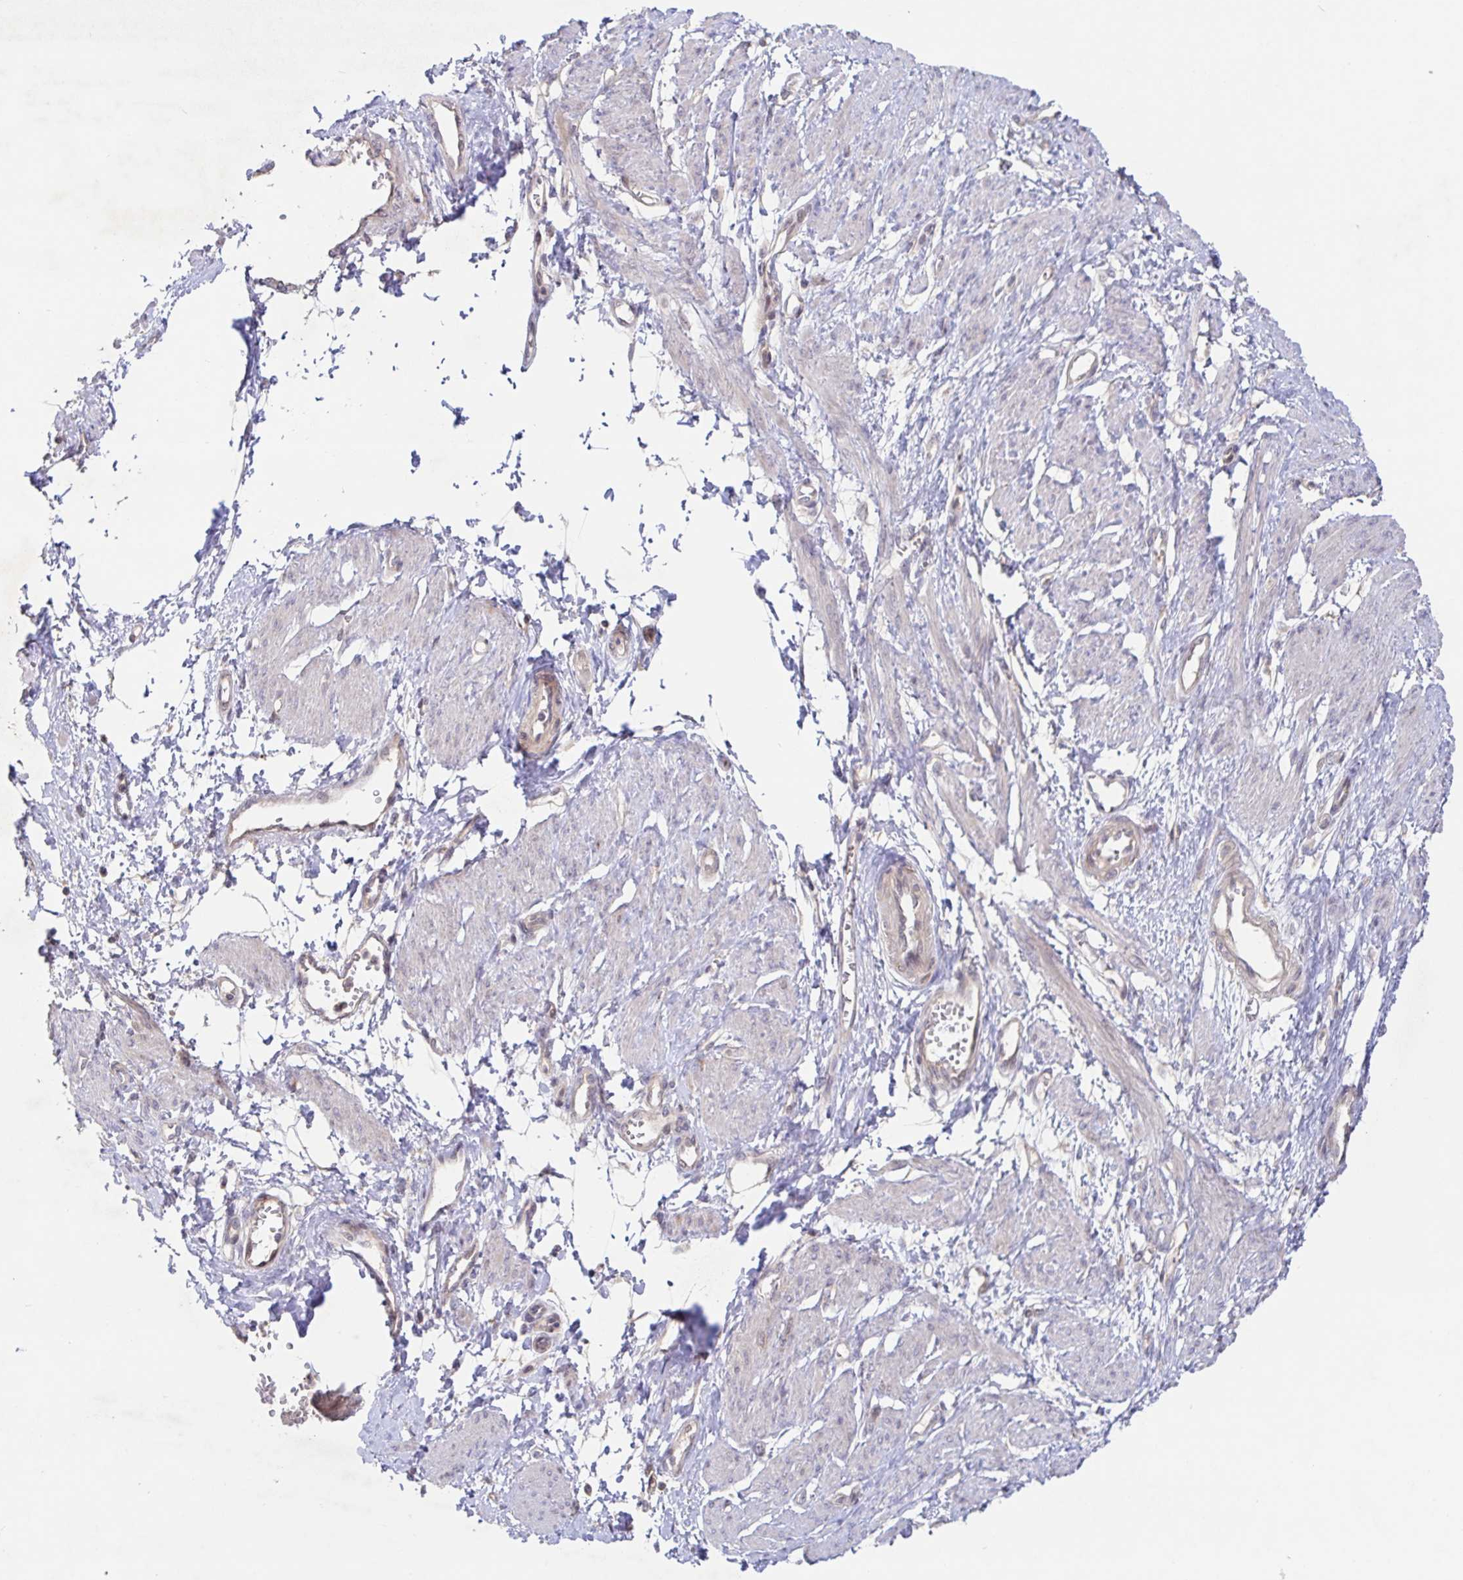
{"staining": {"intensity": "weak", "quantity": "<25%", "location": "cytoplasmic/membranous"}, "tissue": "smooth muscle", "cell_type": "Smooth muscle cells", "image_type": "normal", "snomed": [{"axis": "morphology", "description": "Normal tissue, NOS"}, {"axis": "topography", "description": "Smooth muscle"}, {"axis": "topography", "description": "Uterus"}], "caption": "An image of smooth muscle stained for a protein demonstrates no brown staining in smooth muscle cells. (Brightfield microscopy of DAB (3,3'-diaminobenzidine) IHC at high magnification).", "gene": "AACS", "patient": {"sex": "female", "age": 39}}